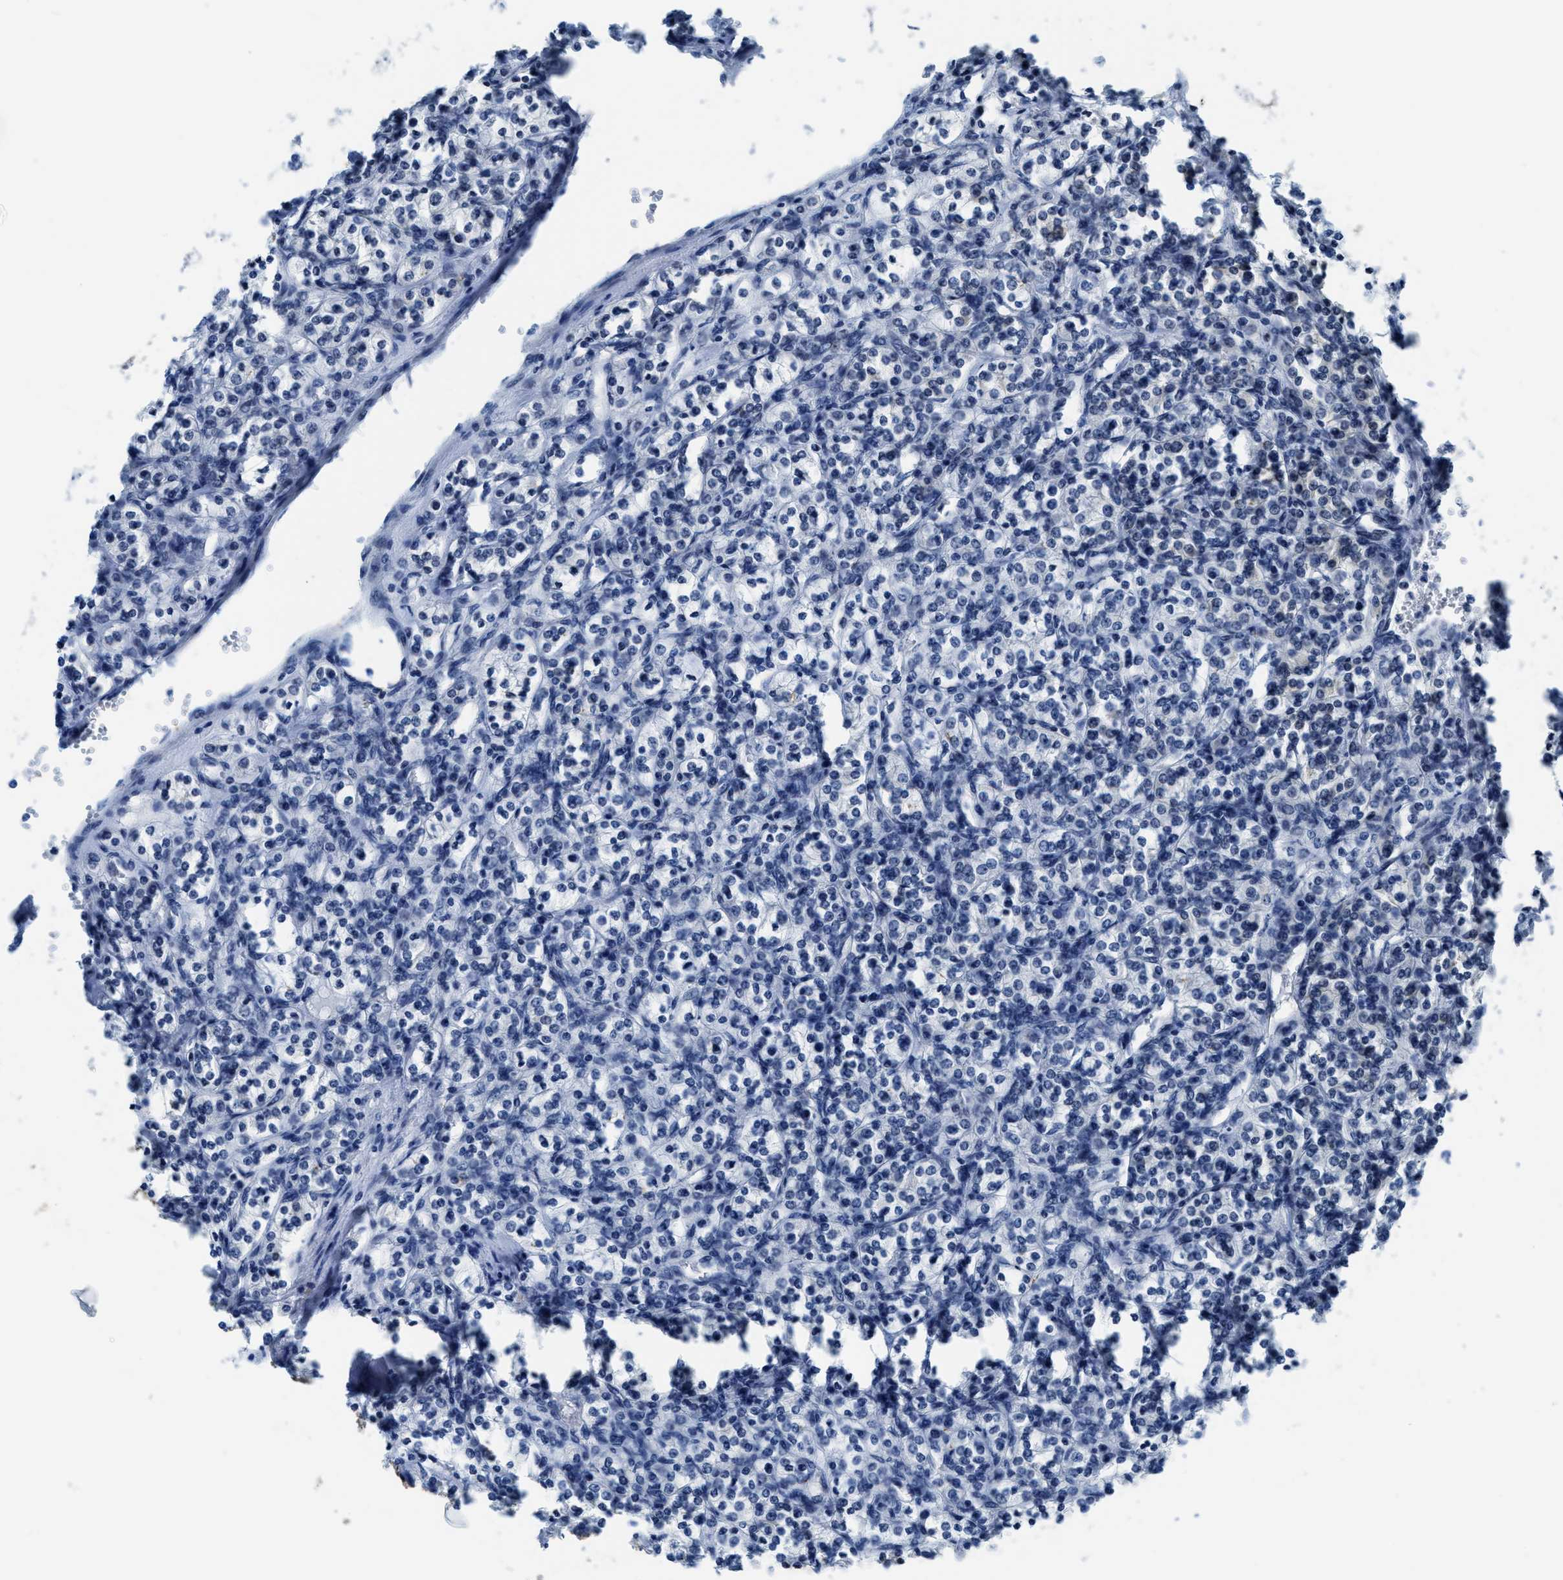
{"staining": {"intensity": "negative", "quantity": "none", "location": "none"}, "tissue": "renal cancer", "cell_type": "Tumor cells", "image_type": "cancer", "snomed": [{"axis": "morphology", "description": "Adenocarcinoma, NOS"}, {"axis": "topography", "description": "Kidney"}], "caption": "Tumor cells show no significant positivity in renal cancer (adenocarcinoma). (DAB (3,3'-diaminobenzidine) IHC with hematoxylin counter stain).", "gene": "ASZ1", "patient": {"sex": "male", "age": 77}}